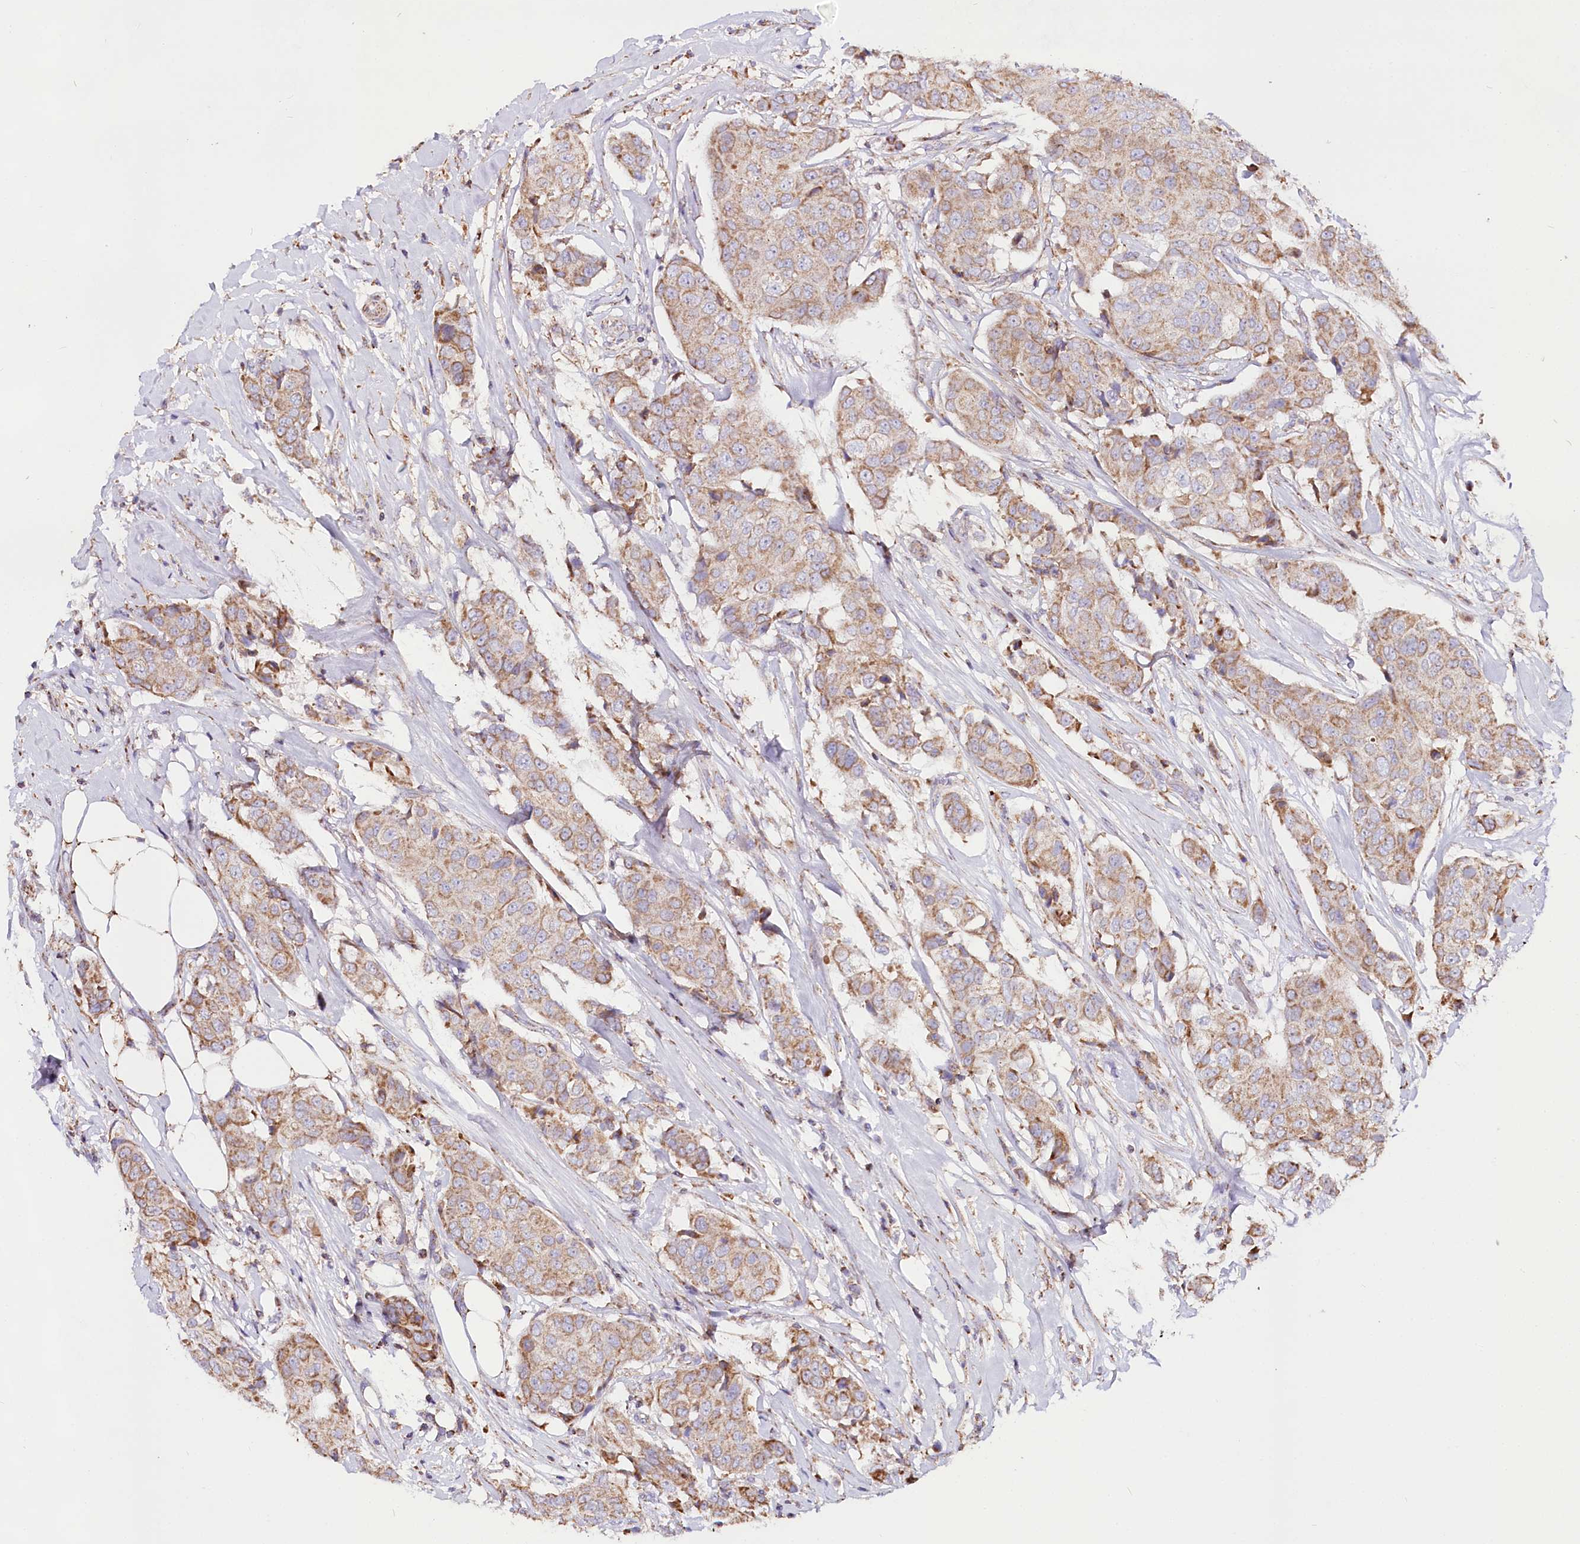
{"staining": {"intensity": "moderate", "quantity": ">75%", "location": "cytoplasmic/membranous"}, "tissue": "breast cancer", "cell_type": "Tumor cells", "image_type": "cancer", "snomed": [{"axis": "morphology", "description": "Duct carcinoma"}, {"axis": "topography", "description": "Breast"}], "caption": "Breast cancer (invasive ductal carcinoma) stained with DAB (3,3'-diaminobenzidine) IHC reveals medium levels of moderate cytoplasmic/membranous positivity in approximately >75% of tumor cells.", "gene": "TASOR2", "patient": {"sex": "female", "age": 80}}